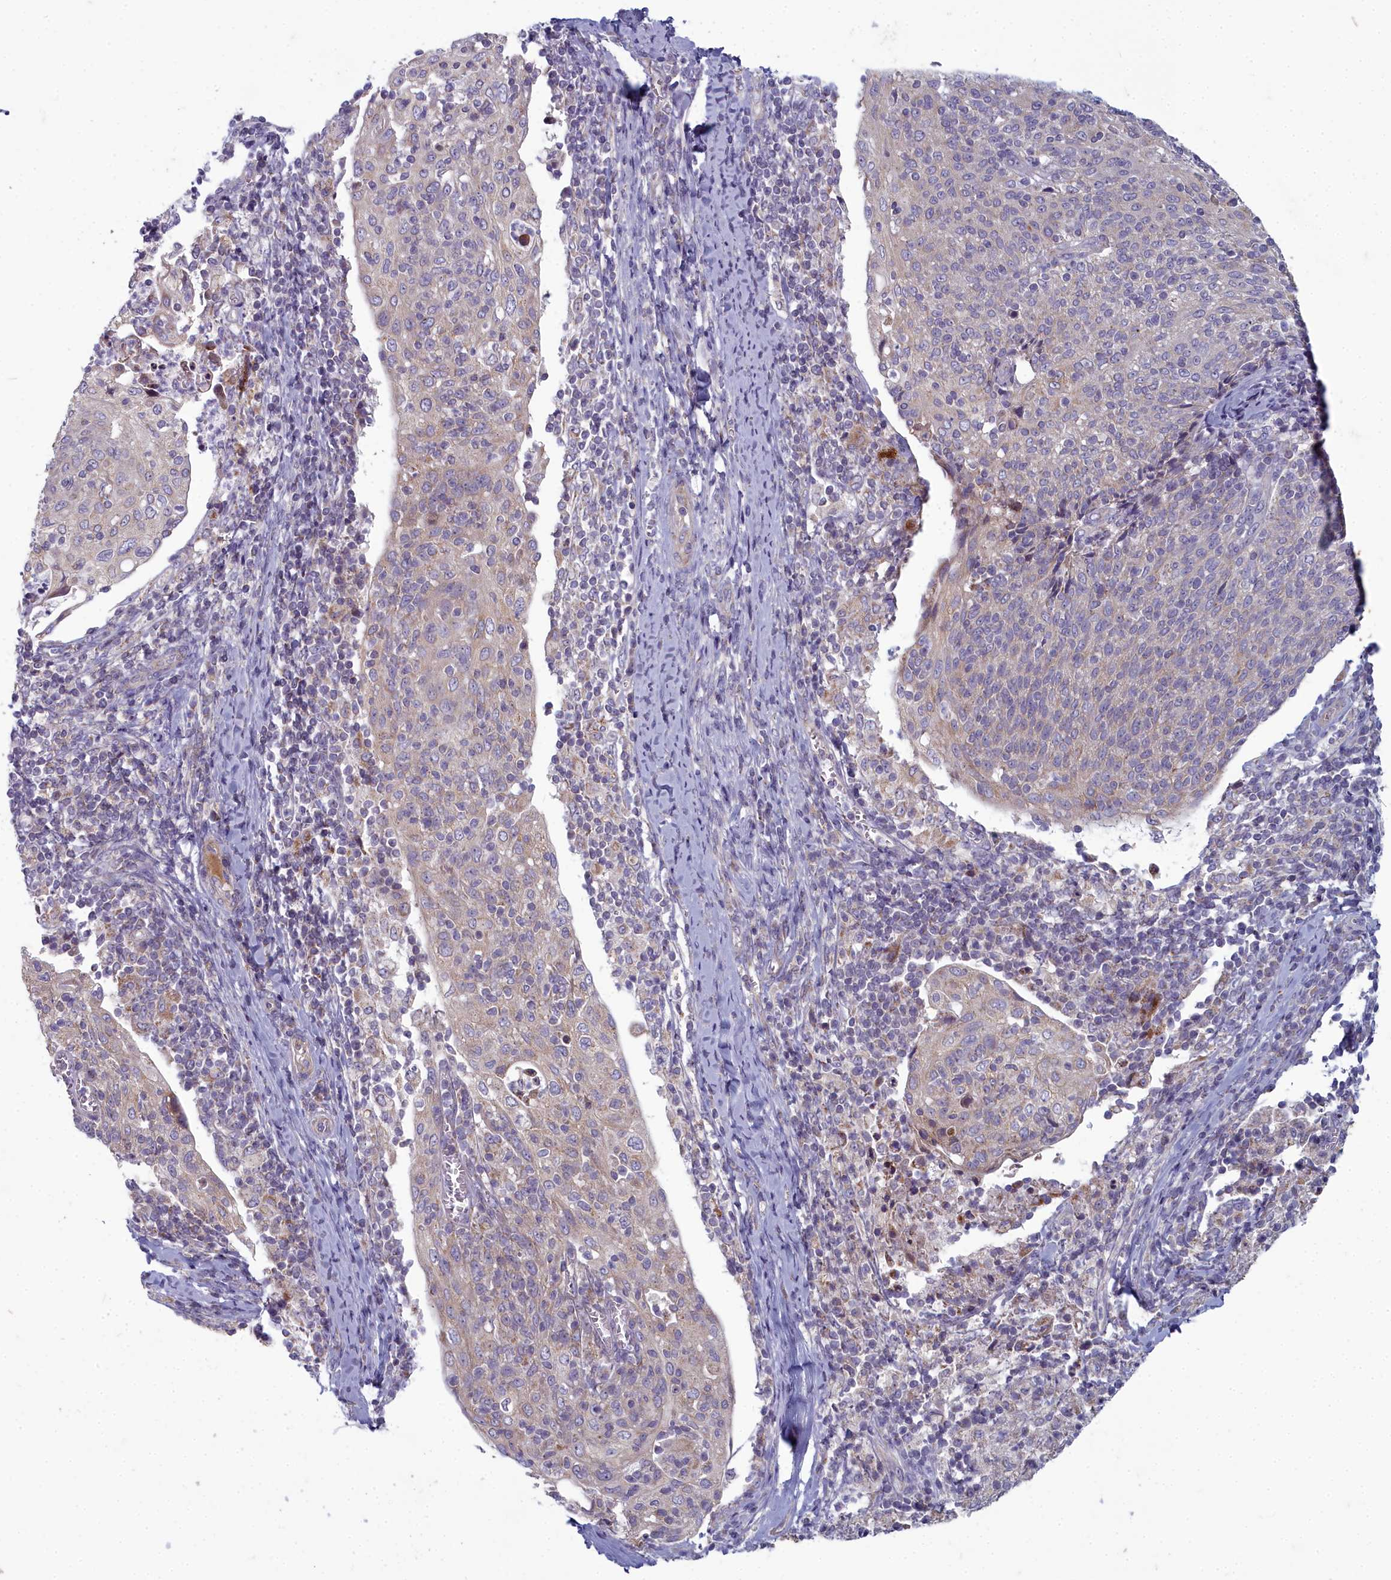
{"staining": {"intensity": "negative", "quantity": "none", "location": "none"}, "tissue": "cervical cancer", "cell_type": "Tumor cells", "image_type": "cancer", "snomed": [{"axis": "morphology", "description": "Squamous cell carcinoma, NOS"}, {"axis": "topography", "description": "Cervix"}], "caption": "IHC photomicrograph of neoplastic tissue: cervical cancer (squamous cell carcinoma) stained with DAB (3,3'-diaminobenzidine) shows no significant protein expression in tumor cells. (Immunohistochemistry, brightfield microscopy, high magnification).", "gene": "INSYN2A", "patient": {"sex": "female", "age": 52}}